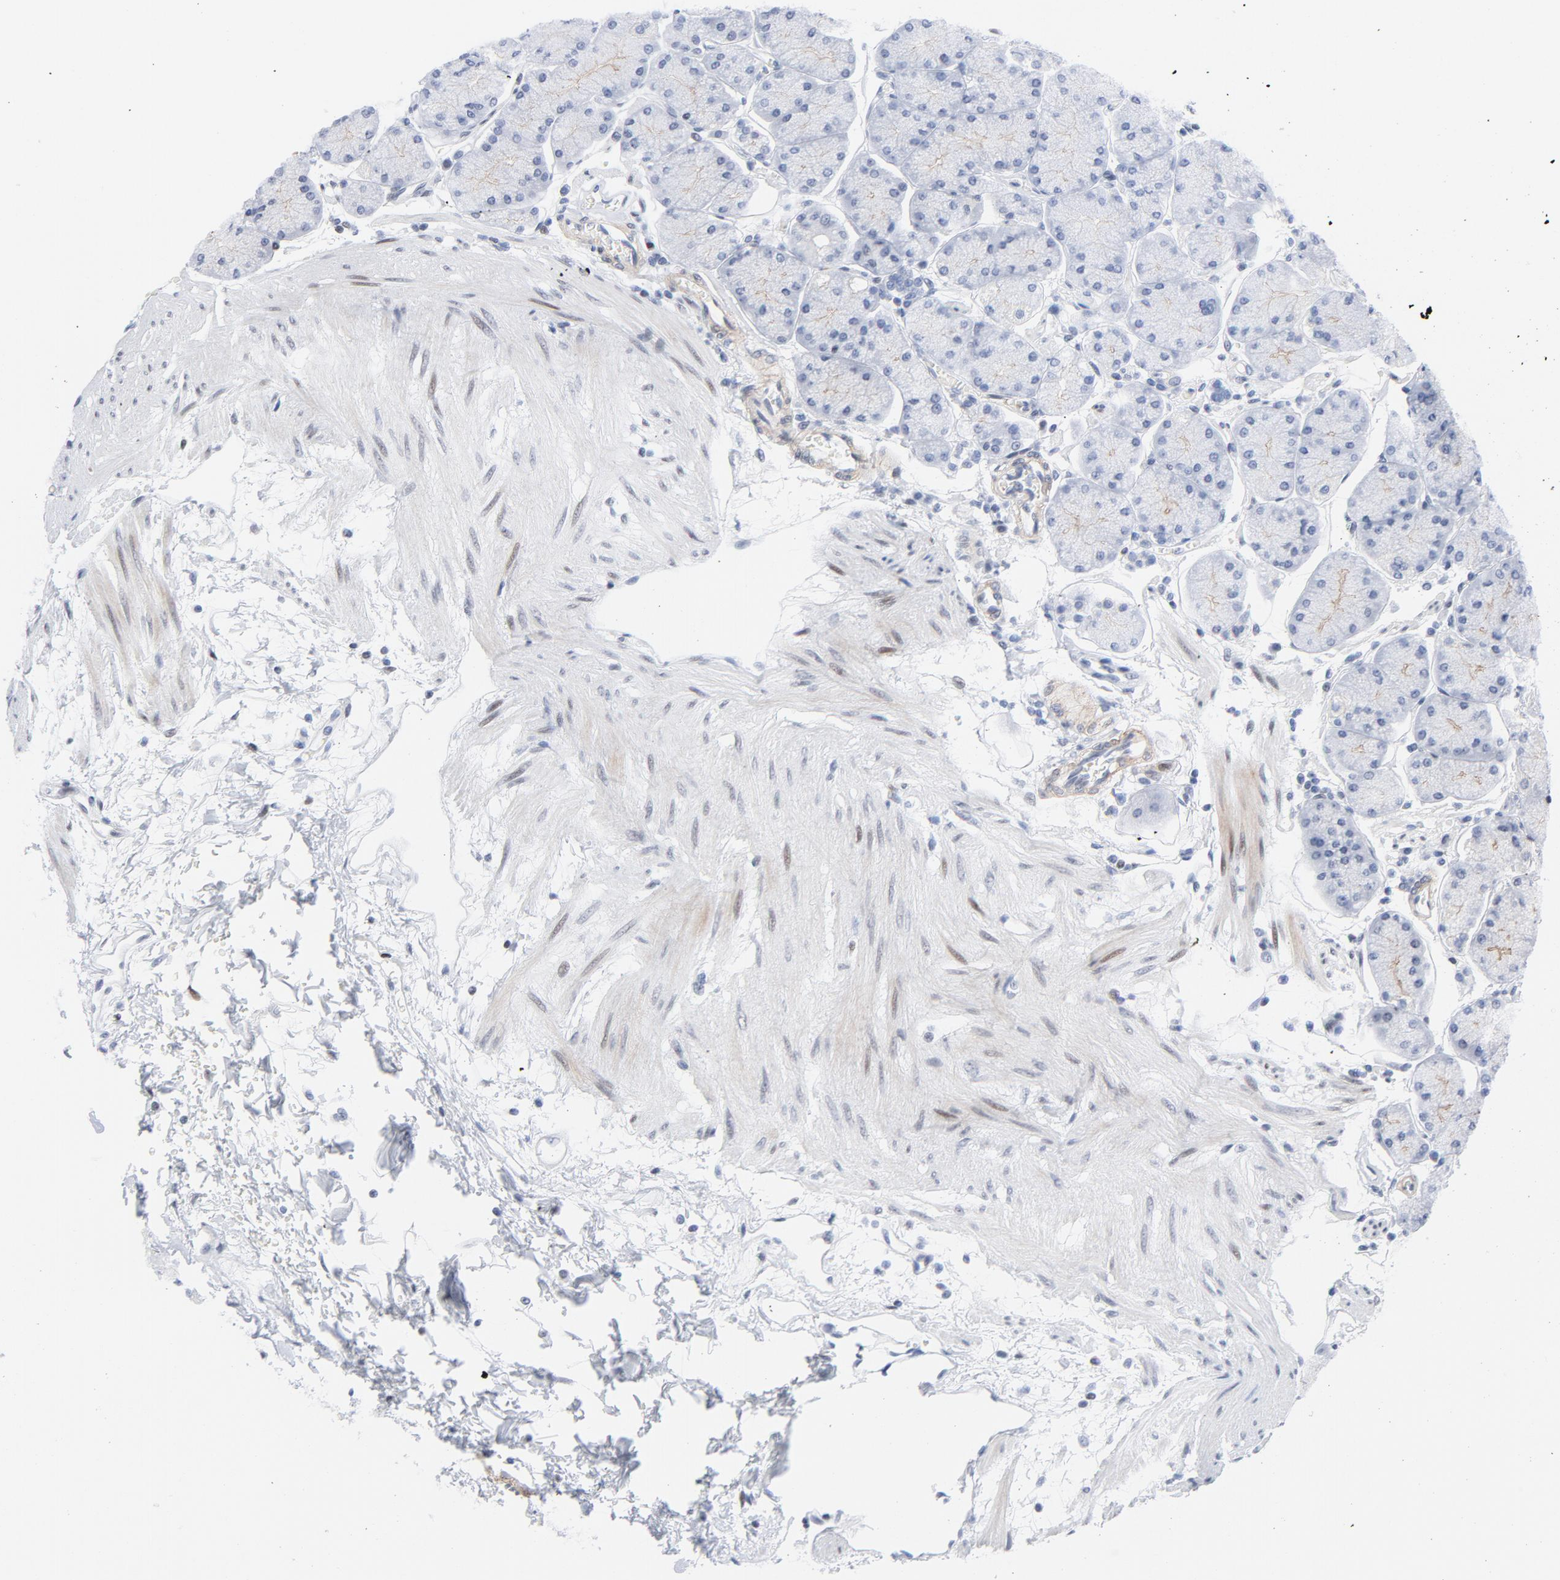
{"staining": {"intensity": "weak", "quantity": "<25%", "location": "cytoplasmic/membranous"}, "tissue": "stomach", "cell_type": "Glandular cells", "image_type": "normal", "snomed": [{"axis": "morphology", "description": "Normal tissue, NOS"}, {"axis": "topography", "description": "Stomach, upper"}, {"axis": "topography", "description": "Stomach"}], "caption": "DAB (3,3'-diaminobenzidine) immunohistochemical staining of benign human stomach exhibits no significant expression in glandular cells.", "gene": "NFIC", "patient": {"sex": "male", "age": 76}}